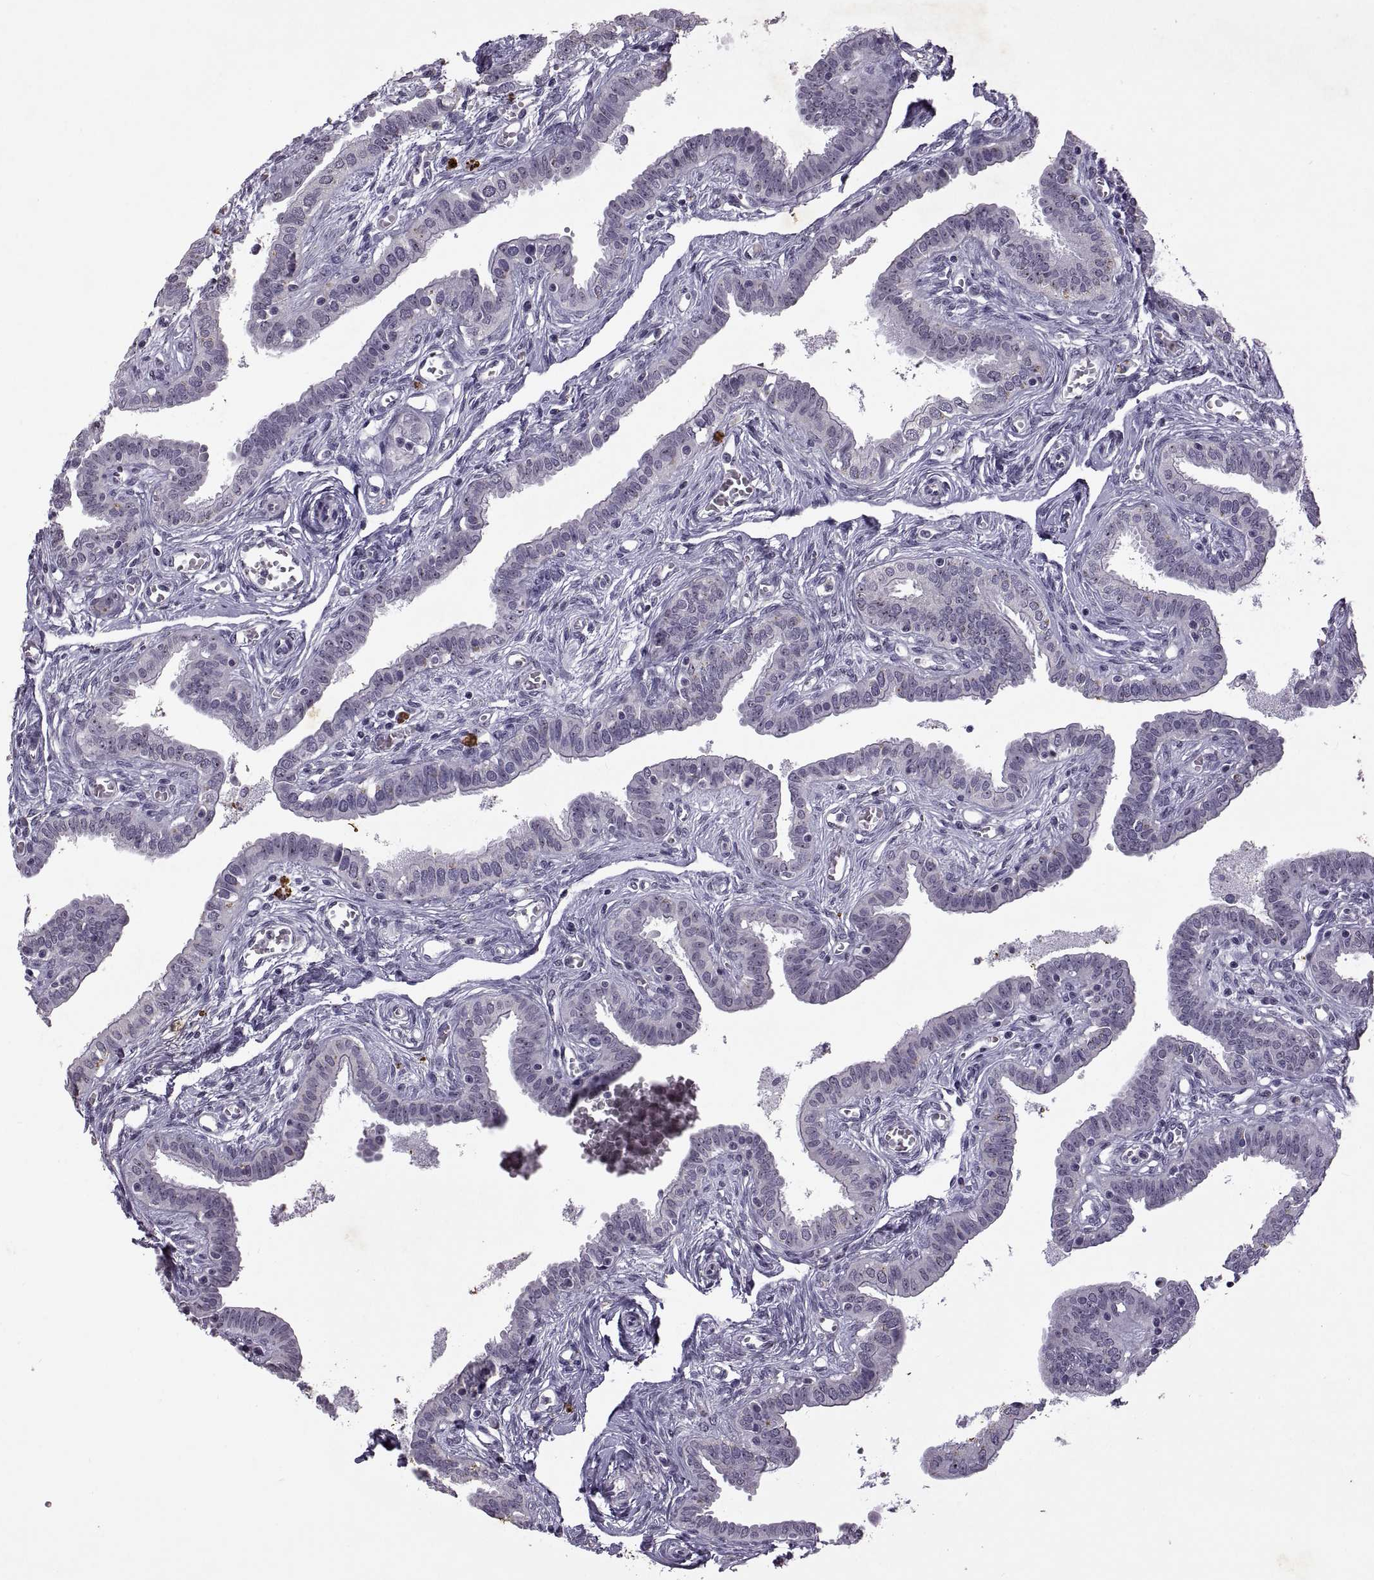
{"staining": {"intensity": "moderate", "quantity": "25%-75%", "location": "nuclear"}, "tissue": "fallopian tube", "cell_type": "Glandular cells", "image_type": "normal", "snomed": [{"axis": "morphology", "description": "Normal tissue, NOS"}, {"axis": "morphology", "description": "Carcinoma, endometroid"}, {"axis": "topography", "description": "Fallopian tube"}, {"axis": "topography", "description": "Ovary"}], "caption": "DAB (3,3'-diaminobenzidine) immunohistochemical staining of normal fallopian tube demonstrates moderate nuclear protein expression in approximately 25%-75% of glandular cells.", "gene": "SINHCAF", "patient": {"sex": "female", "age": 42}}